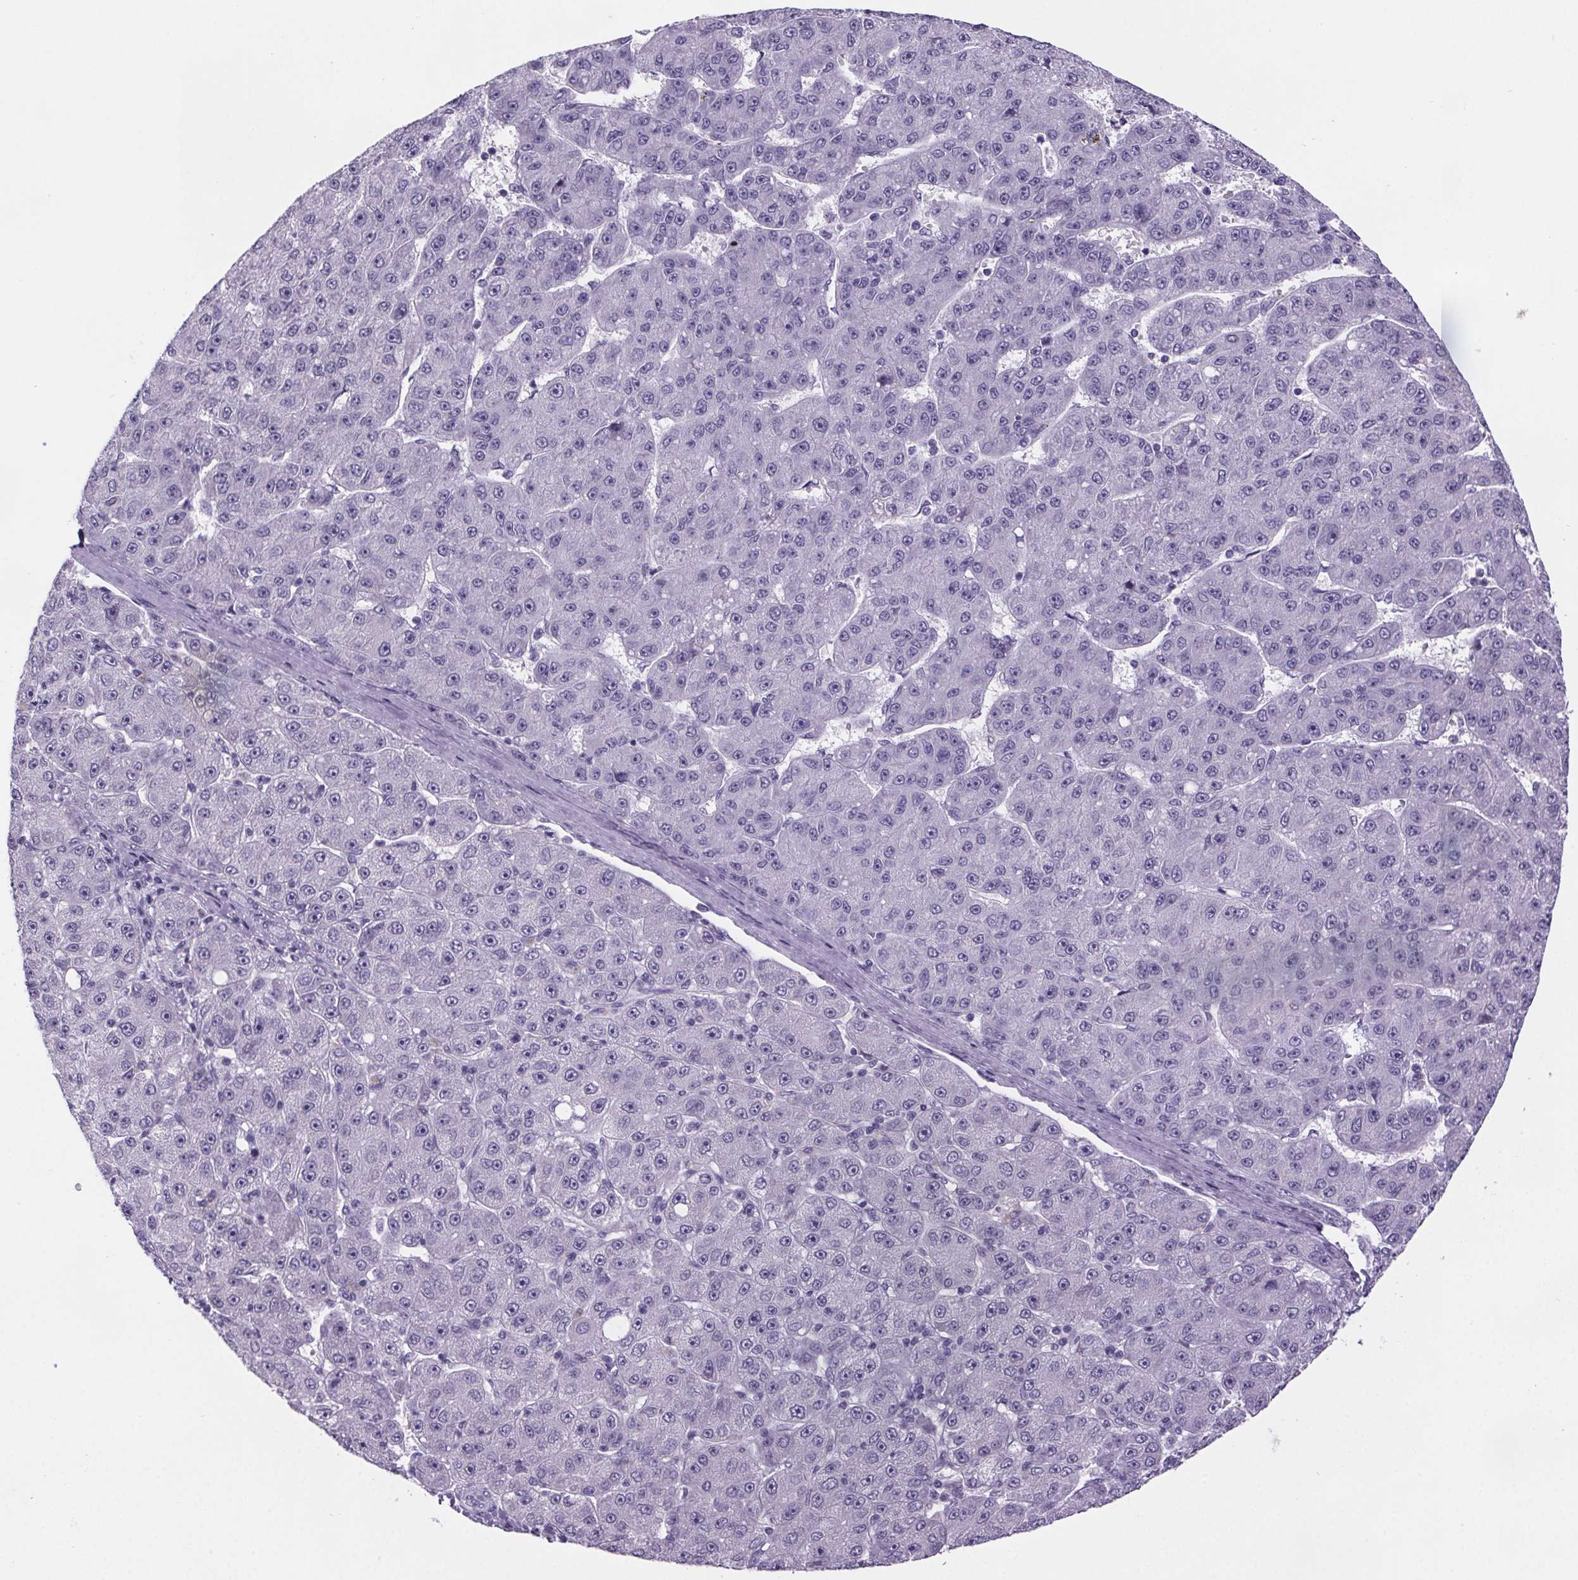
{"staining": {"intensity": "negative", "quantity": "none", "location": "none"}, "tissue": "liver cancer", "cell_type": "Tumor cells", "image_type": "cancer", "snomed": [{"axis": "morphology", "description": "Carcinoma, Hepatocellular, NOS"}, {"axis": "topography", "description": "Liver"}], "caption": "The histopathology image displays no significant staining in tumor cells of liver hepatocellular carcinoma.", "gene": "CUBN", "patient": {"sex": "male", "age": 67}}